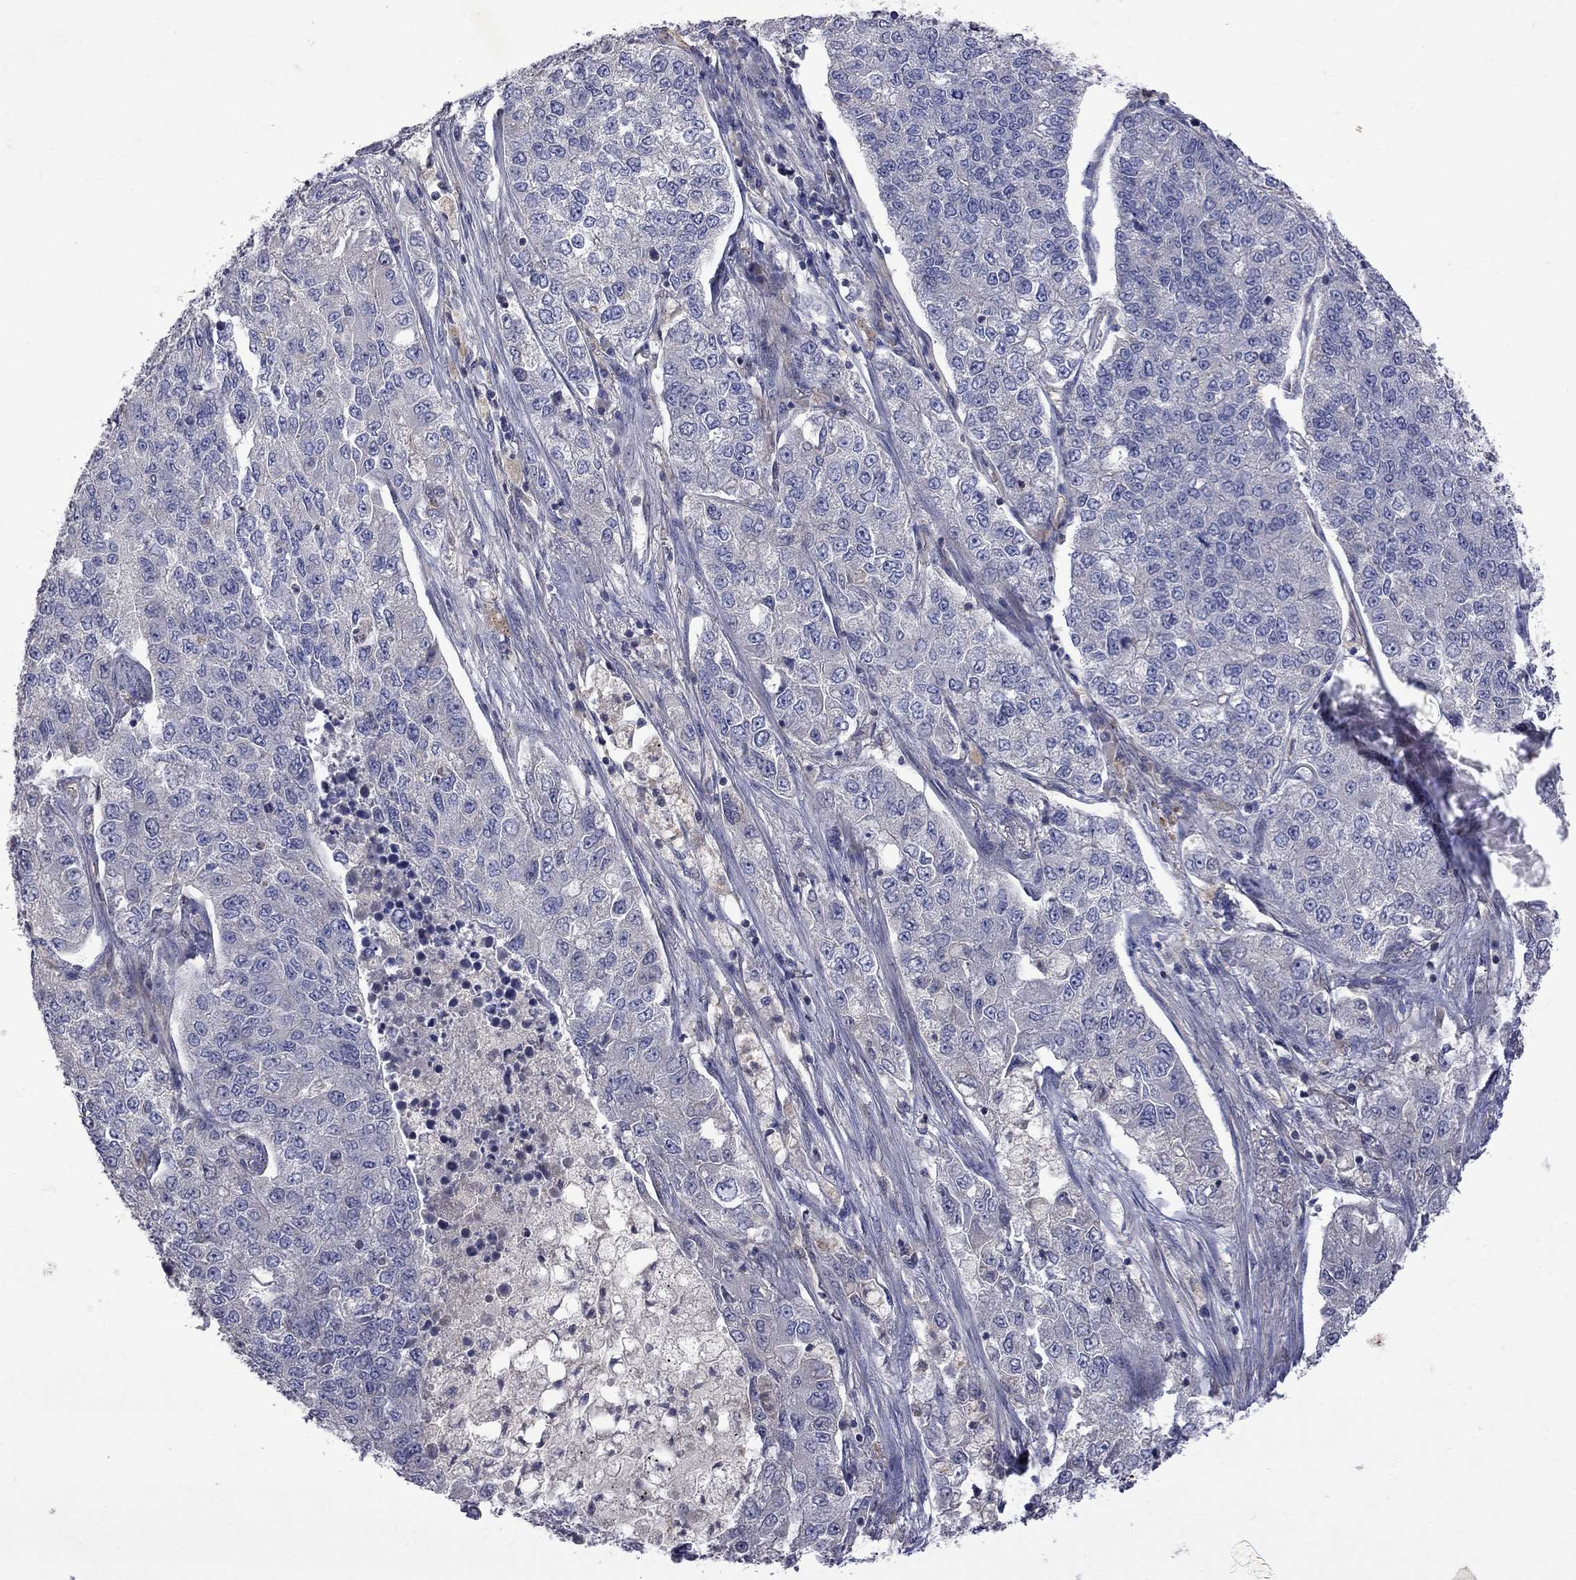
{"staining": {"intensity": "negative", "quantity": "none", "location": "none"}, "tissue": "lung cancer", "cell_type": "Tumor cells", "image_type": "cancer", "snomed": [{"axis": "morphology", "description": "Adenocarcinoma, NOS"}, {"axis": "topography", "description": "Lung"}], "caption": "Immunohistochemical staining of lung cancer (adenocarcinoma) shows no significant expression in tumor cells.", "gene": "ABI3", "patient": {"sex": "male", "age": 49}}